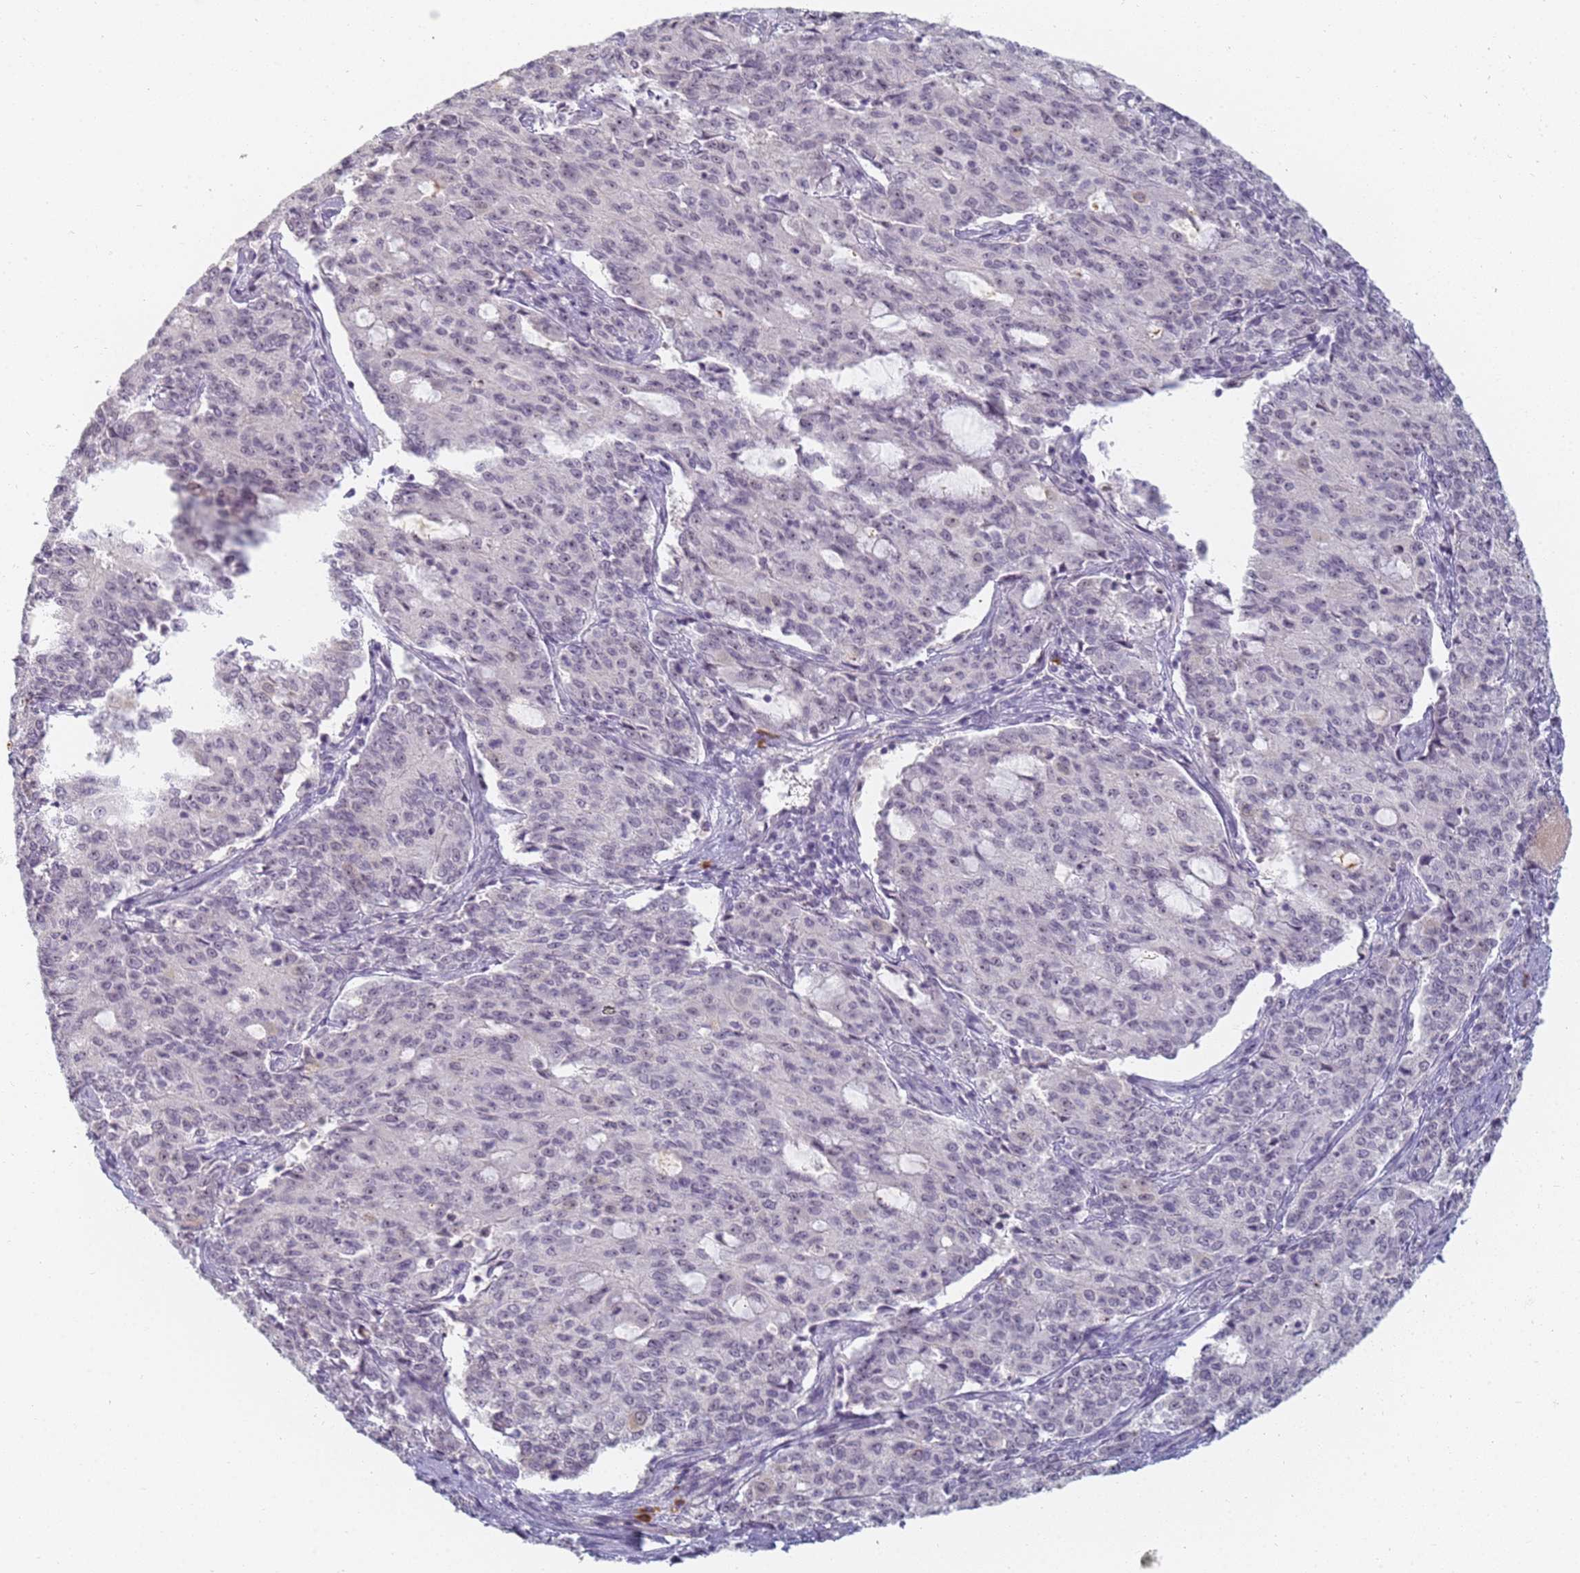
{"staining": {"intensity": "negative", "quantity": "none", "location": "none"}, "tissue": "endometrial cancer", "cell_type": "Tumor cells", "image_type": "cancer", "snomed": [{"axis": "morphology", "description": "Adenocarcinoma, NOS"}, {"axis": "topography", "description": "Endometrium"}], "caption": "Histopathology image shows no protein expression in tumor cells of adenocarcinoma (endometrial) tissue.", "gene": "SLC38A9", "patient": {"sex": "female", "age": 50}}